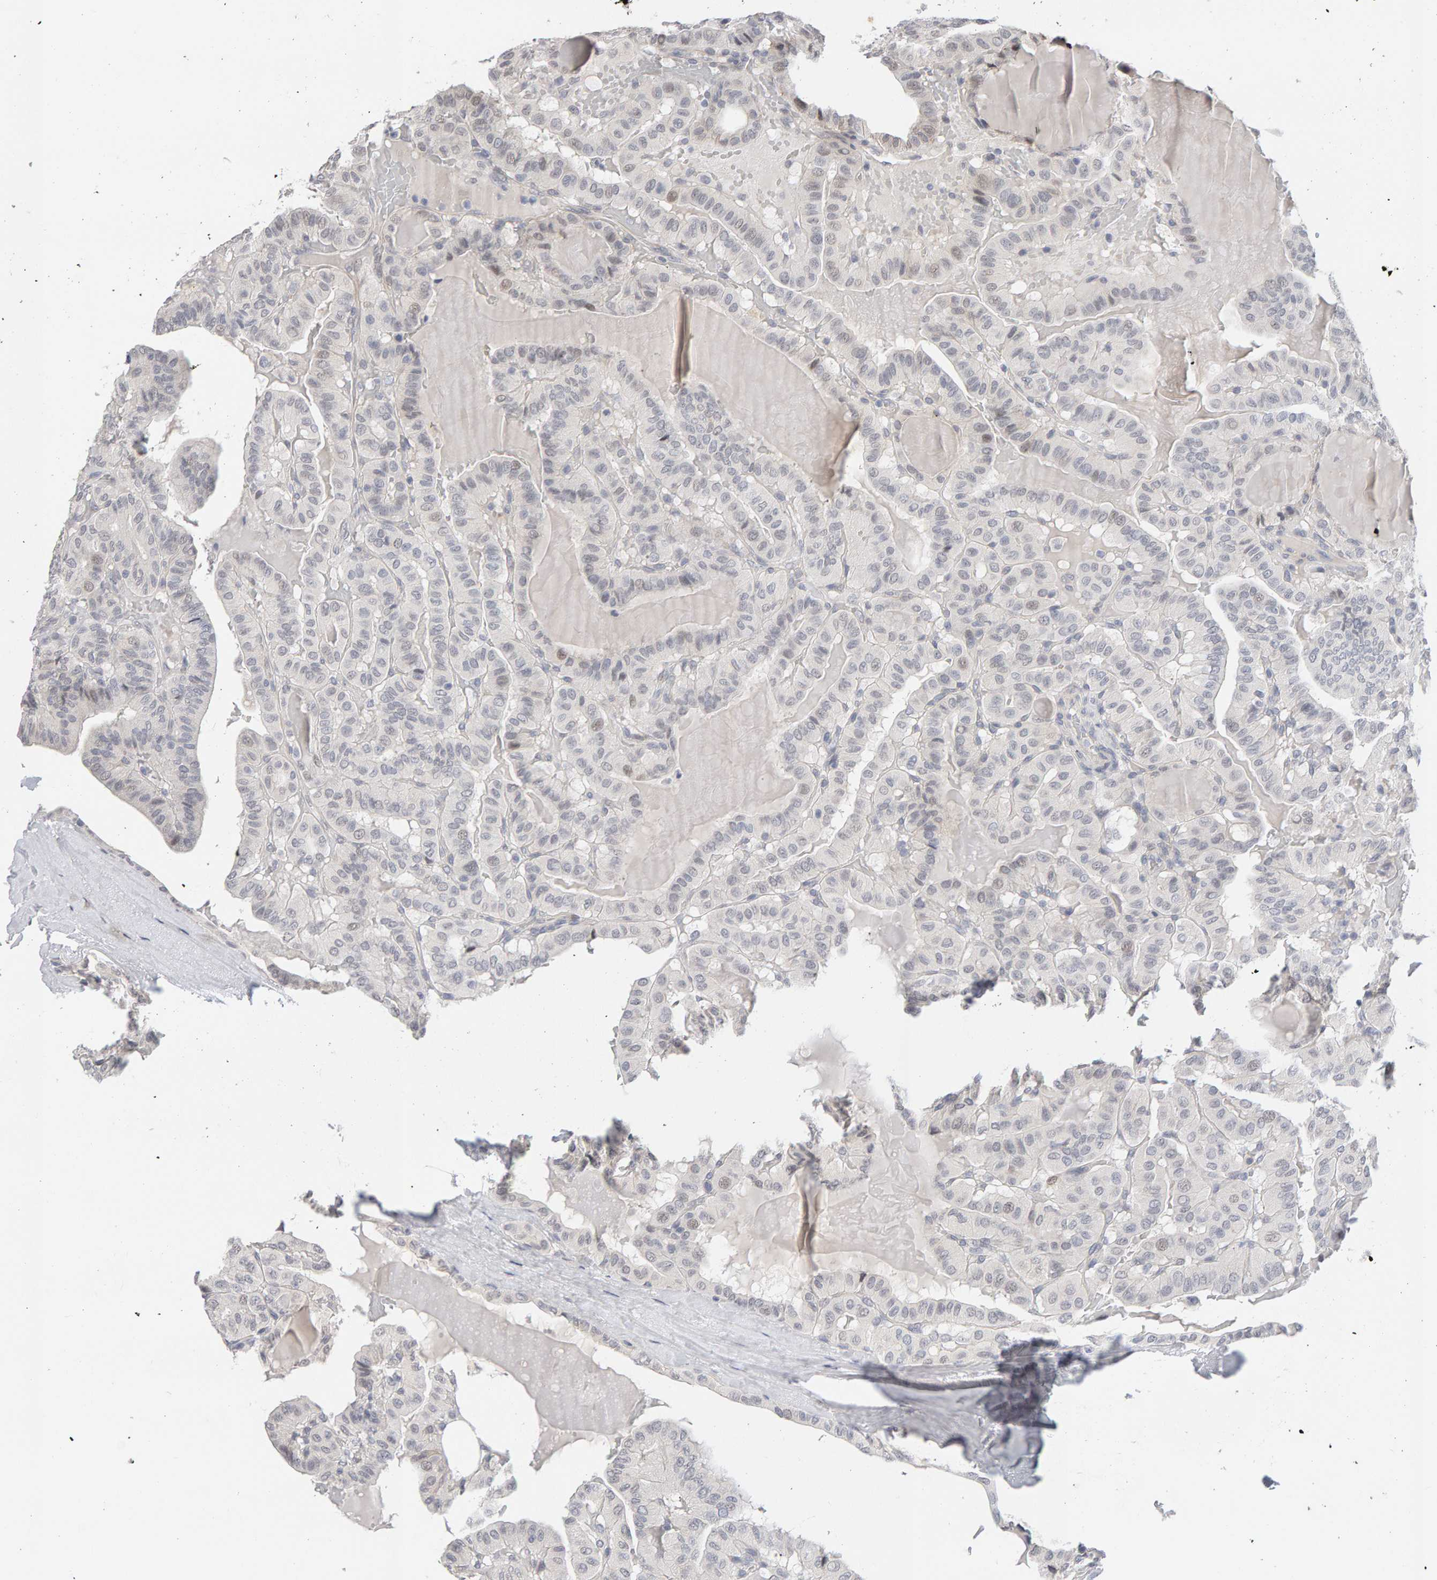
{"staining": {"intensity": "negative", "quantity": "none", "location": "none"}, "tissue": "thyroid cancer", "cell_type": "Tumor cells", "image_type": "cancer", "snomed": [{"axis": "morphology", "description": "Papillary adenocarcinoma, NOS"}, {"axis": "topography", "description": "Thyroid gland"}], "caption": "Micrograph shows no protein expression in tumor cells of papillary adenocarcinoma (thyroid) tissue. (DAB (3,3'-diaminobenzidine) IHC visualized using brightfield microscopy, high magnification).", "gene": "HNF4A", "patient": {"sex": "male", "age": 77}}